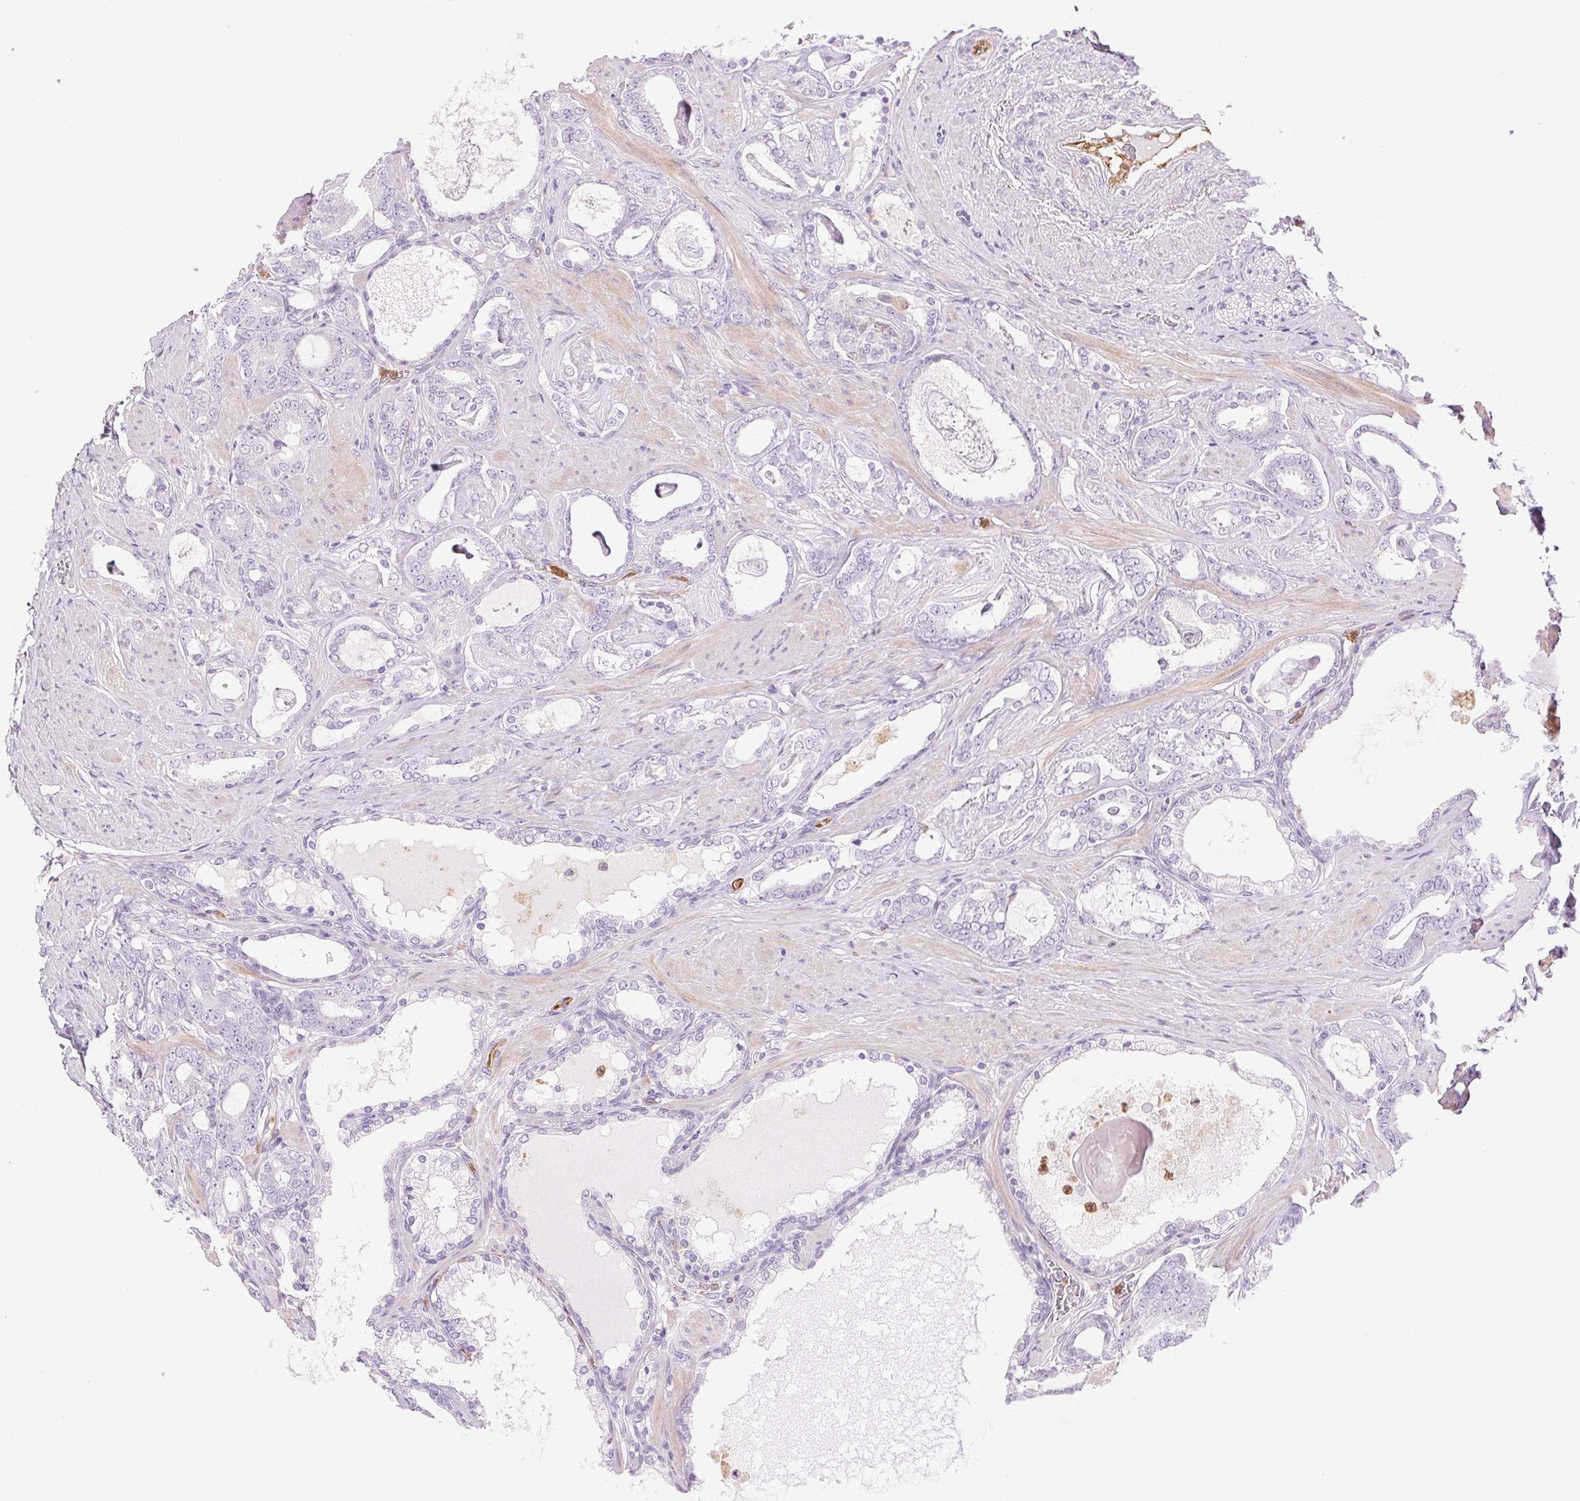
{"staining": {"intensity": "negative", "quantity": "none", "location": "none"}, "tissue": "prostate cancer", "cell_type": "Tumor cells", "image_type": "cancer", "snomed": [{"axis": "morphology", "description": "Adenocarcinoma, High grade"}, {"axis": "topography", "description": "Prostate"}], "caption": "Protein analysis of prostate cancer exhibits no significant expression in tumor cells.", "gene": "TMEM45A", "patient": {"sex": "male", "age": 63}}